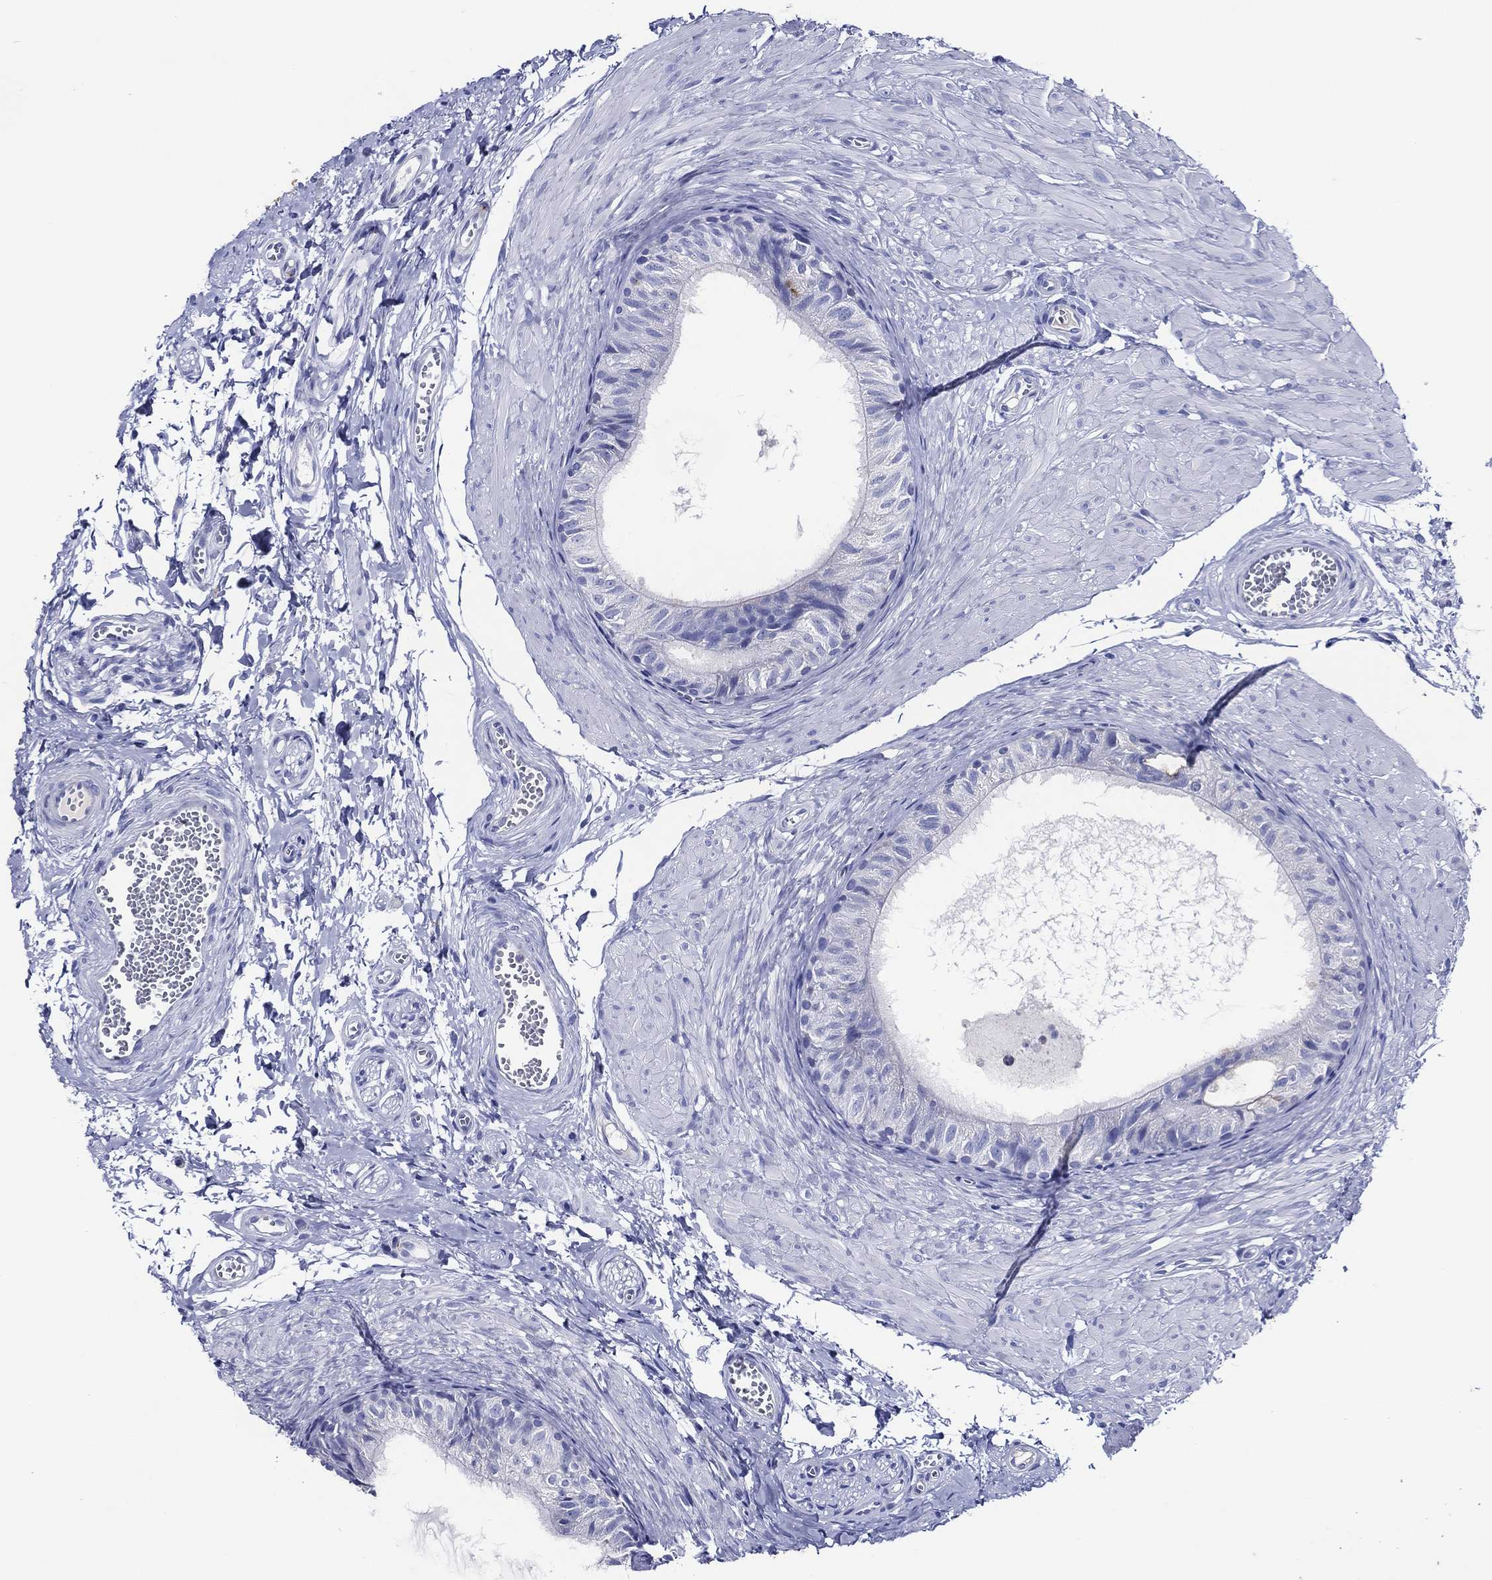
{"staining": {"intensity": "strong", "quantity": "<25%", "location": "cytoplasmic/membranous"}, "tissue": "epididymis", "cell_type": "Glandular cells", "image_type": "normal", "snomed": [{"axis": "morphology", "description": "Normal tissue, NOS"}, {"axis": "topography", "description": "Epididymis"}], "caption": "Immunohistochemical staining of benign epididymis demonstrates strong cytoplasmic/membranous protein staining in about <25% of glandular cells.", "gene": "ACE2", "patient": {"sex": "male", "age": 22}}